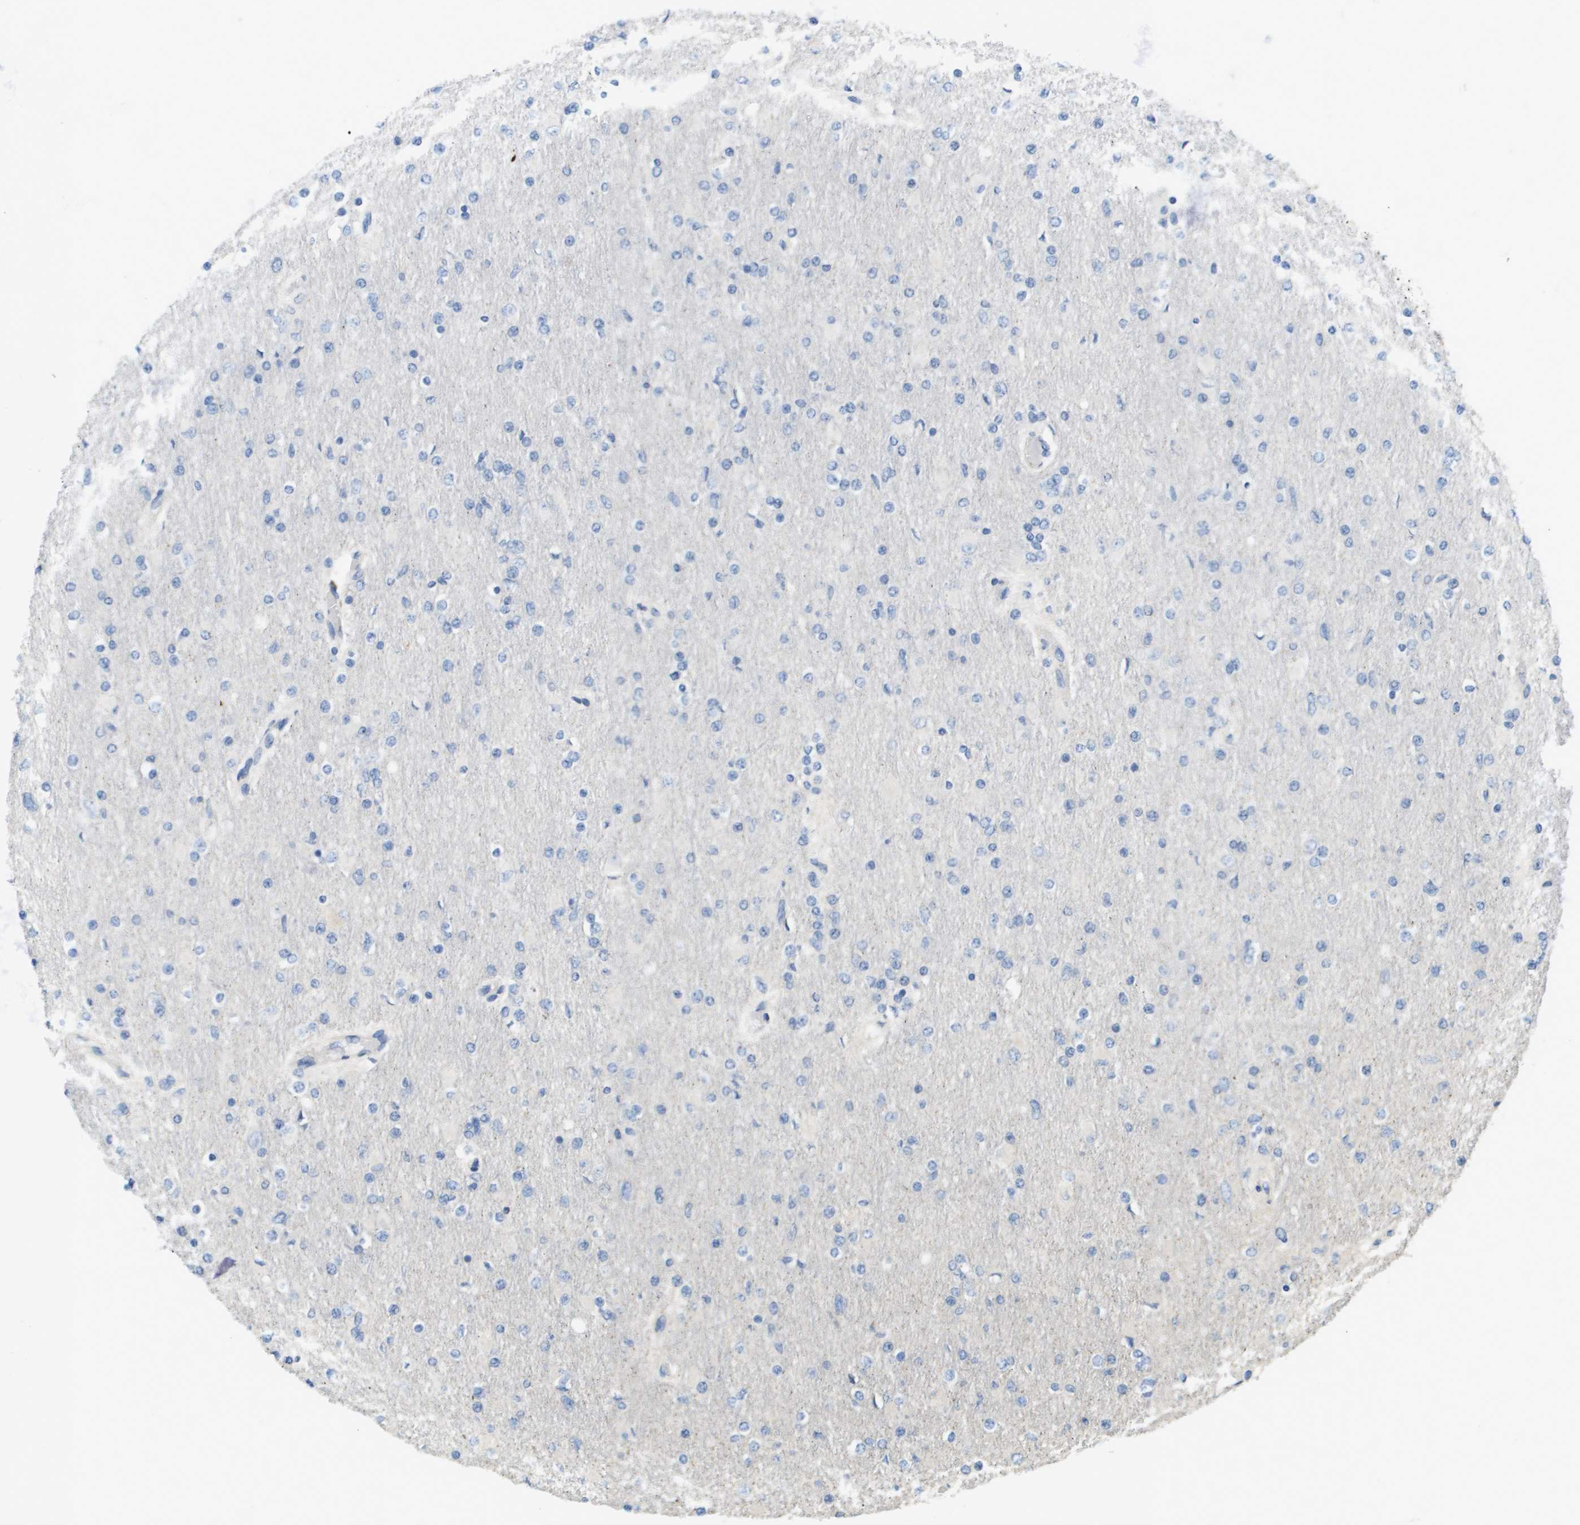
{"staining": {"intensity": "negative", "quantity": "none", "location": "none"}, "tissue": "glioma", "cell_type": "Tumor cells", "image_type": "cancer", "snomed": [{"axis": "morphology", "description": "Glioma, malignant, High grade"}, {"axis": "topography", "description": "Cerebral cortex"}], "caption": "The image exhibits no staining of tumor cells in high-grade glioma (malignant).", "gene": "KRT23", "patient": {"sex": "female", "age": 36}}